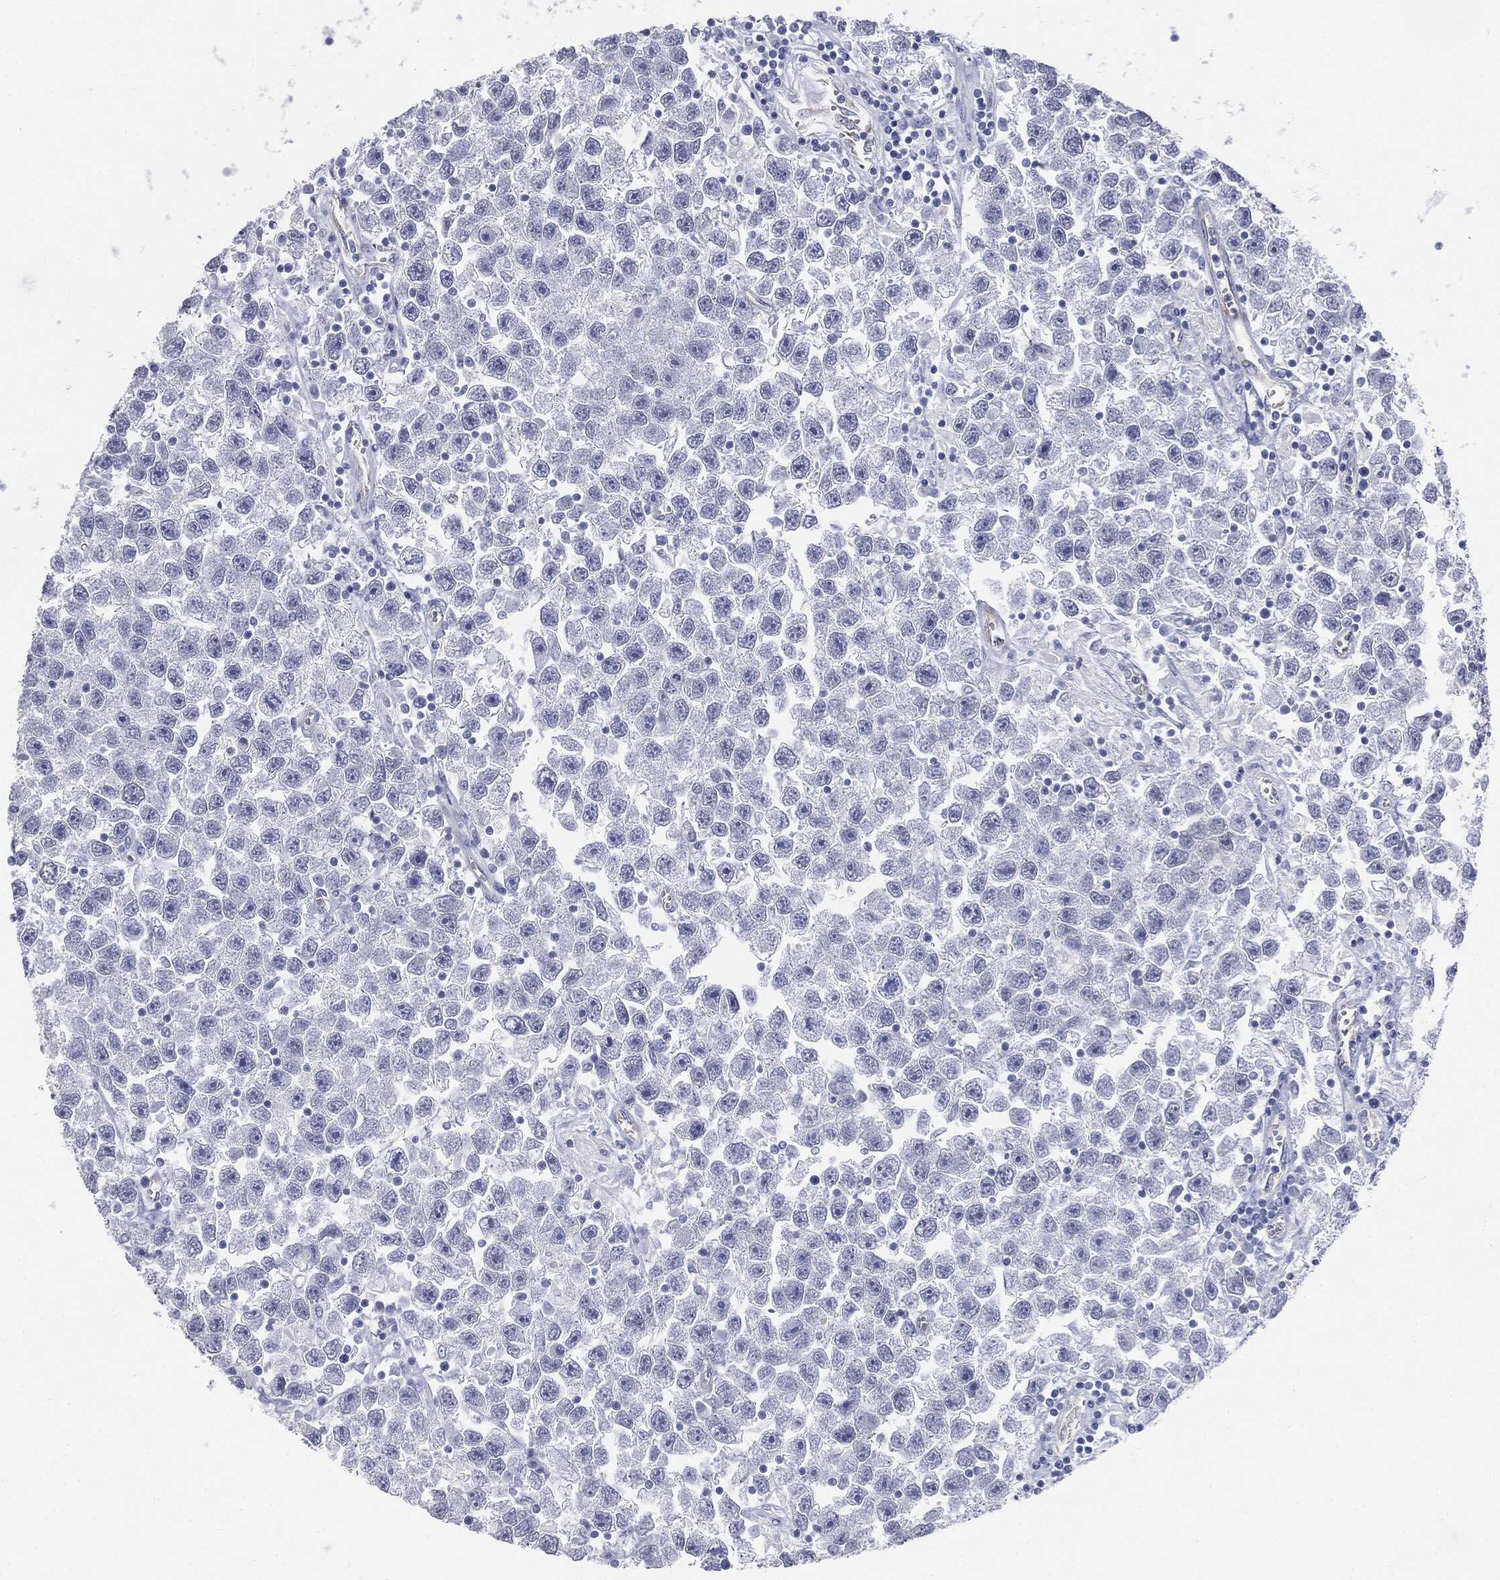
{"staining": {"intensity": "negative", "quantity": "none", "location": "none"}, "tissue": "testis cancer", "cell_type": "Tumor cells", "image_type": "cancer", "snomed": [{"axis": "morphology", "description": "Seminoma, NOS"}, {"axis": "topography", "description": "Testis"}], "caption": "The image reveals no staining of tumor cells in seminoma (testis).", "gene": "MUC5AC", "patient": {"sex": "male", "age": 26}}